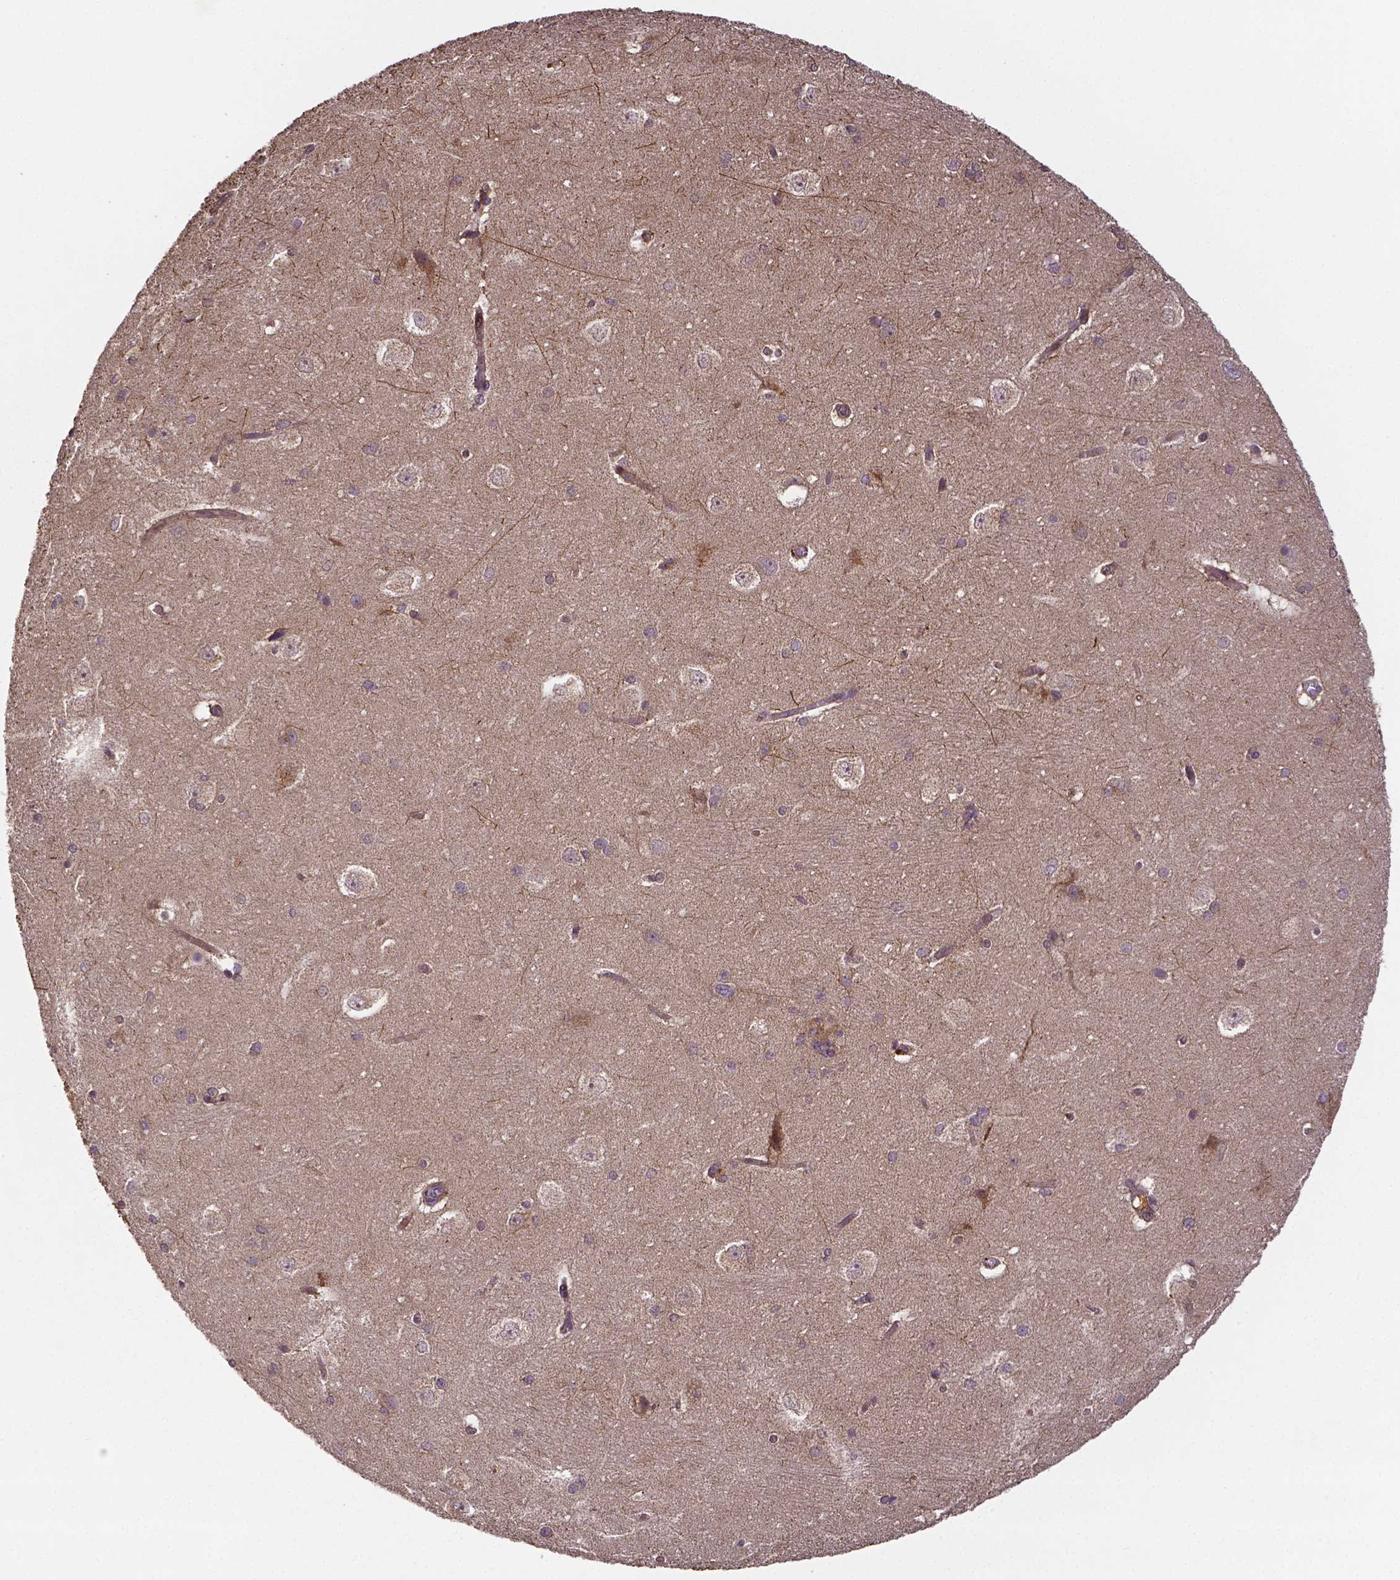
{"staining": {"intensity": "negative", "quantity": "none", "location": "none"}, "tissue": "hippocampus", "cell_type": "Glial cells", "image_type": "normal", "snomed": [{"axis": "morphology", "description": "Normal tissue, NOS"}, {"axis": "topography", "description": "Cerebral cortex"}, {"axis": "topography", "description": "Hippocampus"}], "caption": "Immunohistochemistry image of unremarkable human hippocampus stained for a protein (brown), which shows no staining in glial cells. (DAB IHC visualized using brightfield microscopy, high magnification).", "gene": "RNF123", "patient": {"sex": "female", "age": 19}}